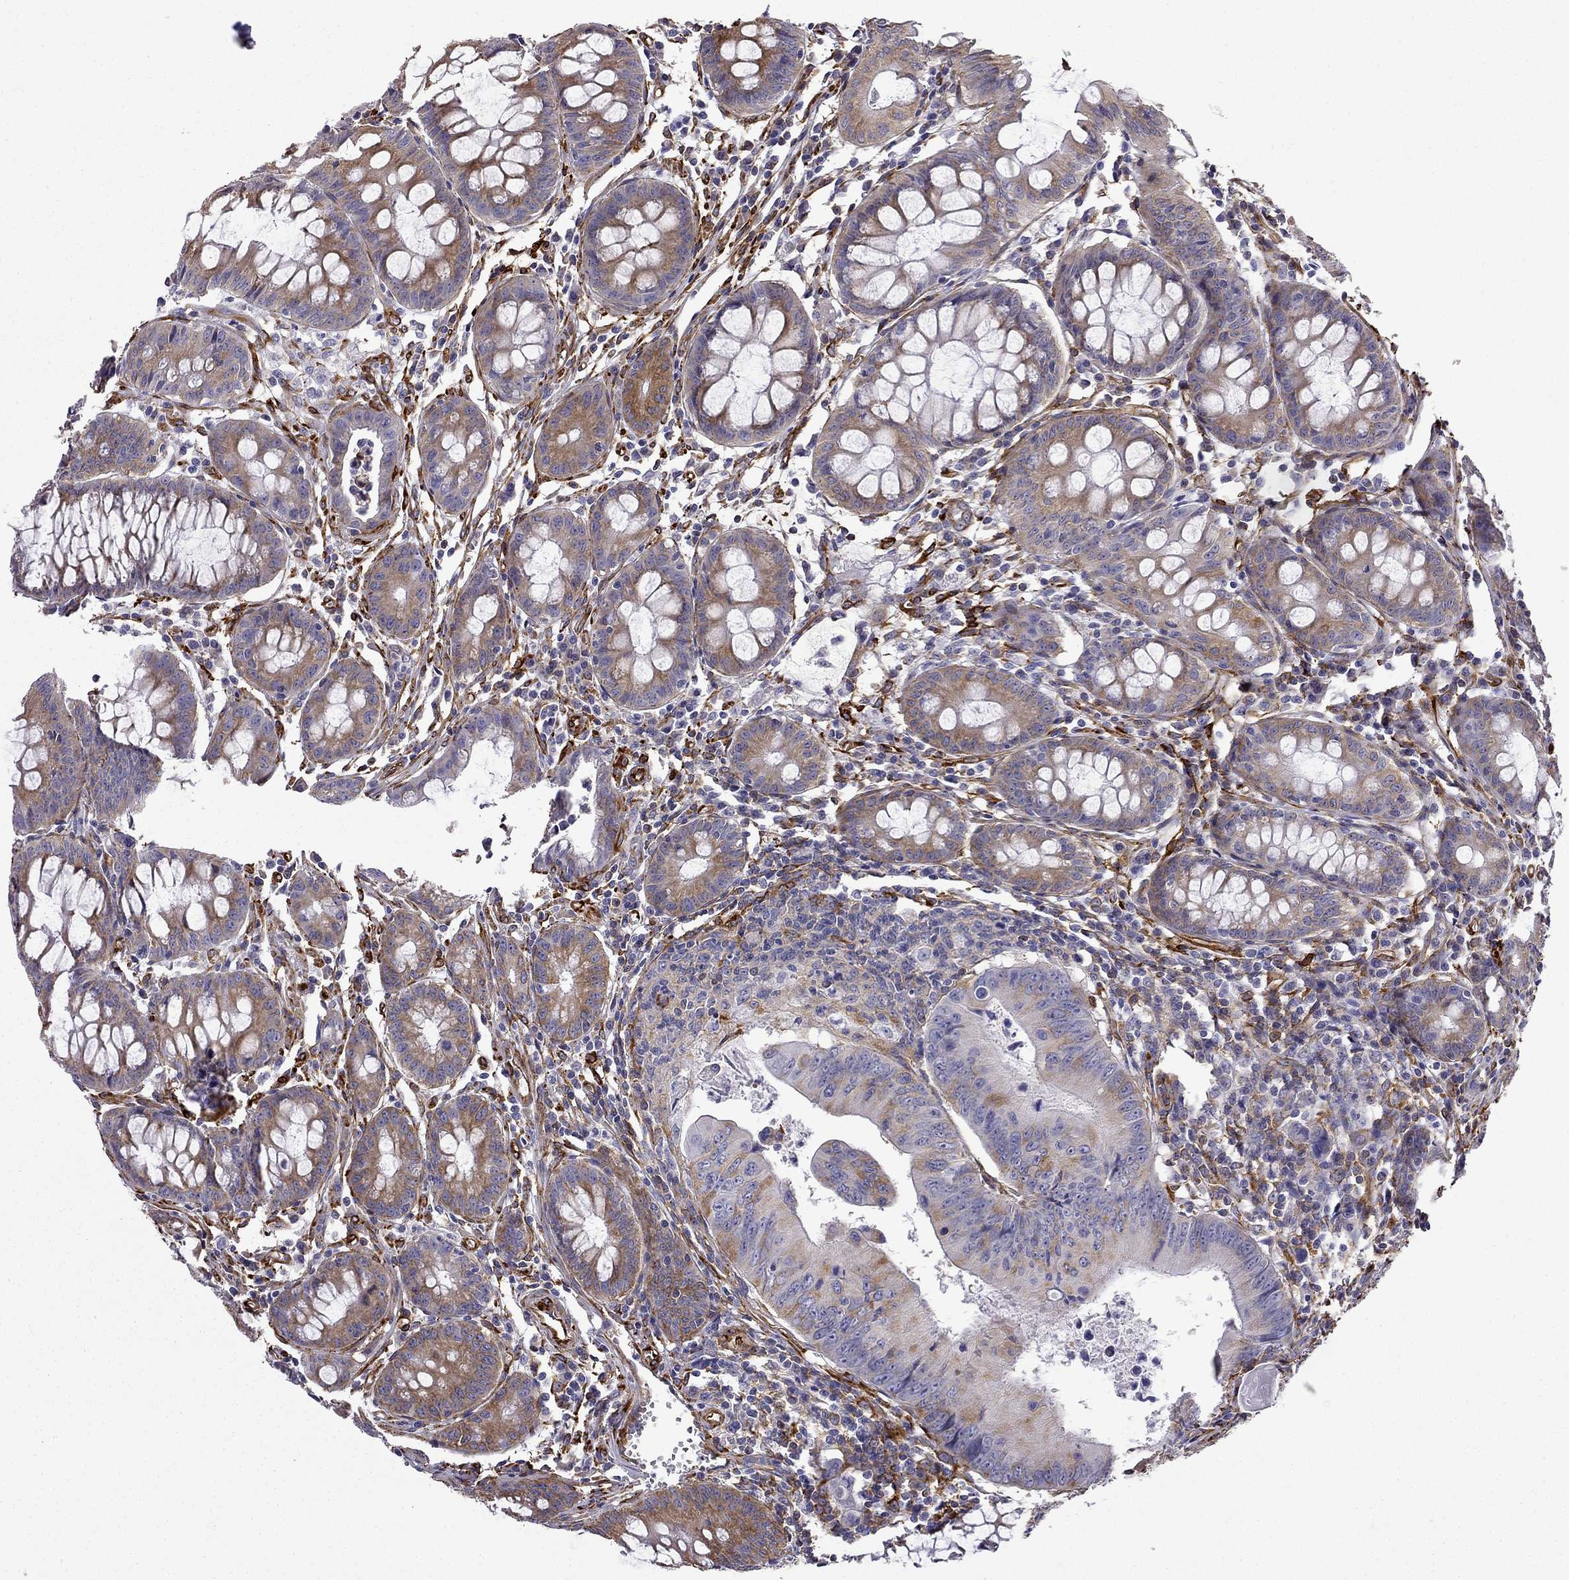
{"staining": {"intensity": "moderate", "quantity": ">75%", "location": "cytoplasmic/membranous"}, "tissue": "colorectal cancer", "cell_type": "Tumor cells", "image_type": "cancer", "snomed": [{"axis": "morphology", "description": "Adenocarcinoma, NOS"}, {"axis": "topography", "description": "Colon"}], "caption": "High-magnification brightfield microscopy of colorectal adenocarcinoma stained with DAB (brown) and counterstained with hematoxylin (blue). tumor cells exhibit moderate cytoplasmic/membranous staining is appreciated in approximately>75% of cells.", "gene": "MAP4", "patient": {"sex": "female", "age": 87}}